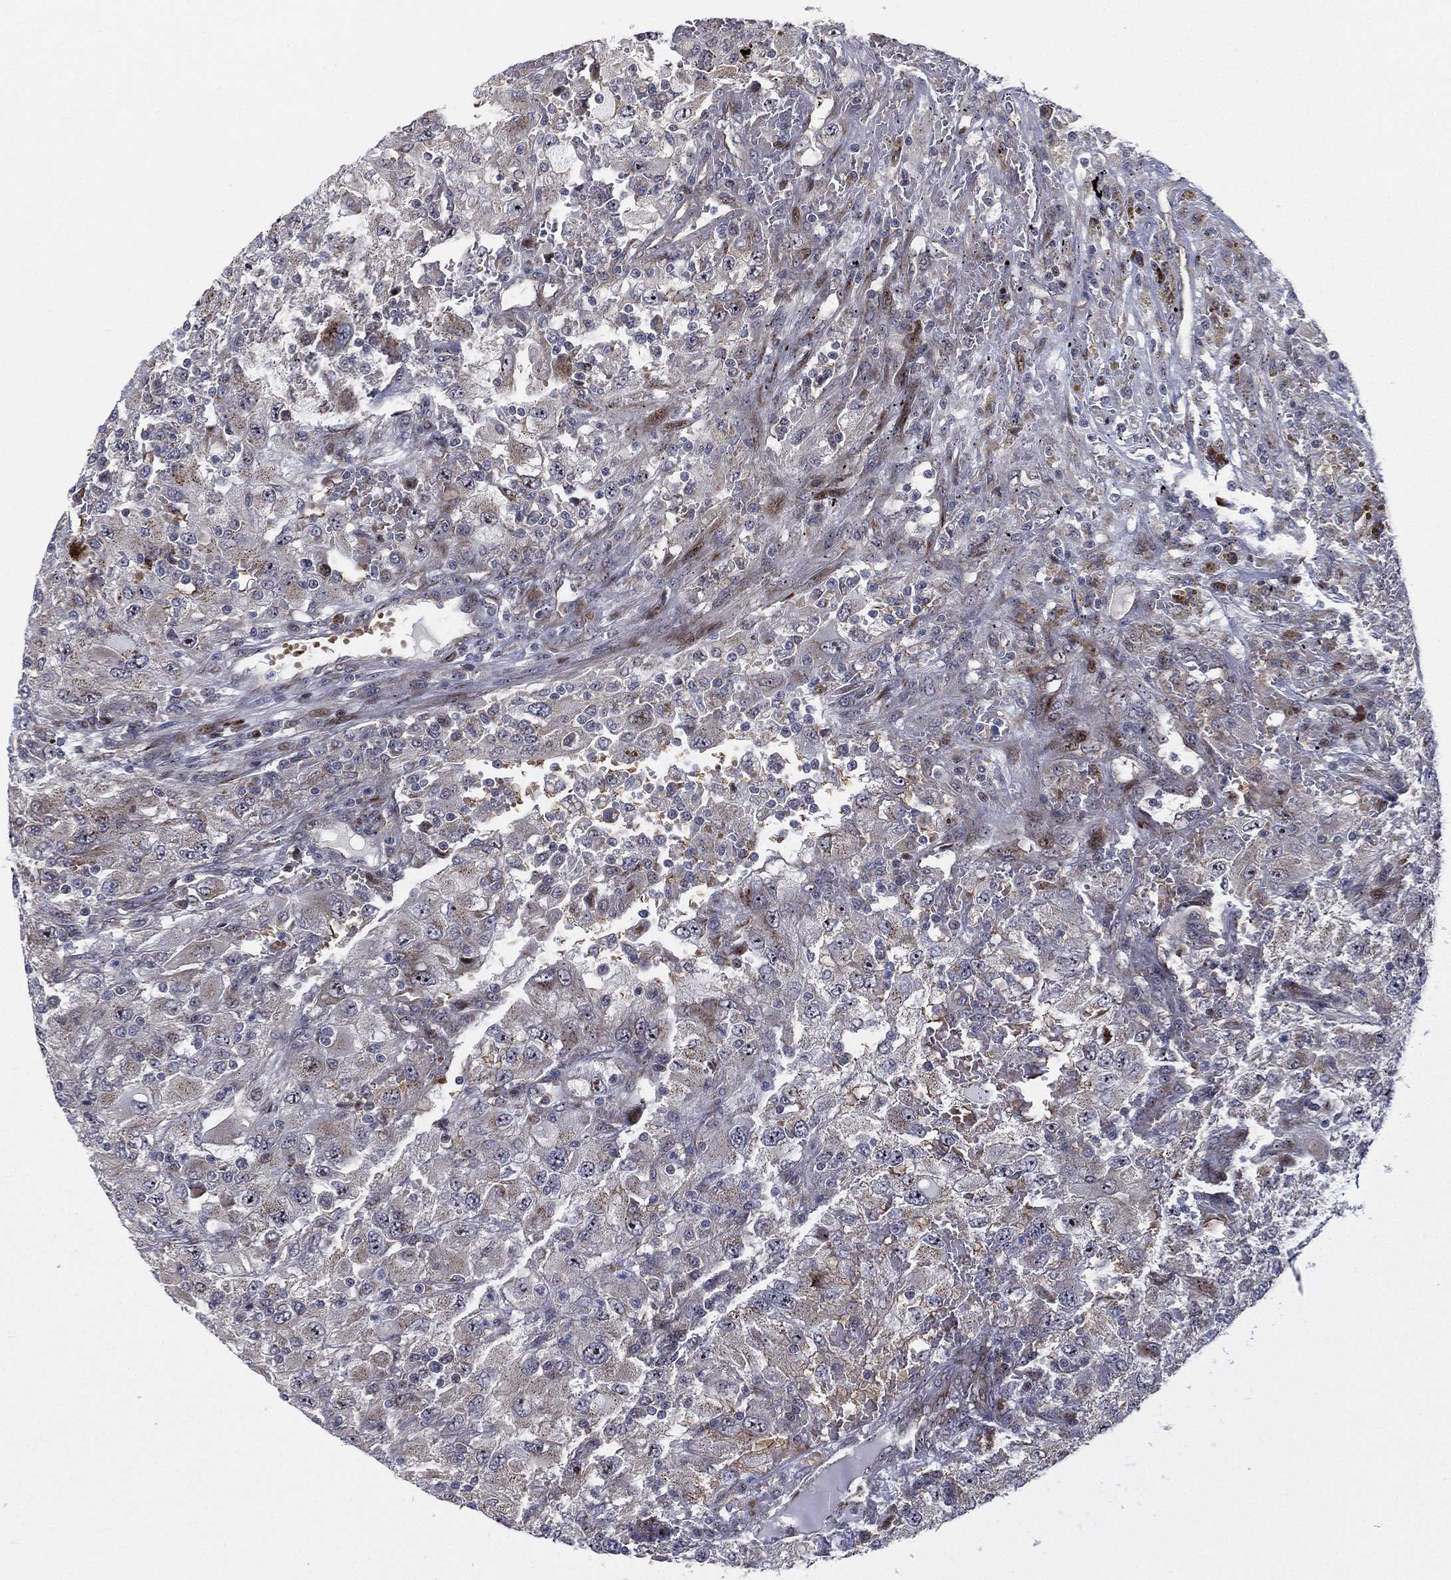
{"staining": {"intensity": "moderate", "quantity": "<25%", "location": "cytoplasmic/membranous"}, "tissue": "renal cancer", "cell_type": "Tumor cells", "image_type": "cancer", "snomed": [{"axis": "morphology", "description": "Adenocarcinoma, NOS"}, {"axis": "topography", "description": "Kidney"}], "caption": "DAB (3,3'-diaminobenzidine) immunohistochemical staining of renal adenocarcinoma displays moderate cytoplasmic/membranous protein staining in approximately <25% of tumor cells.", "gene": "VHL", "patient": {"sex": "female", "age": 67}}